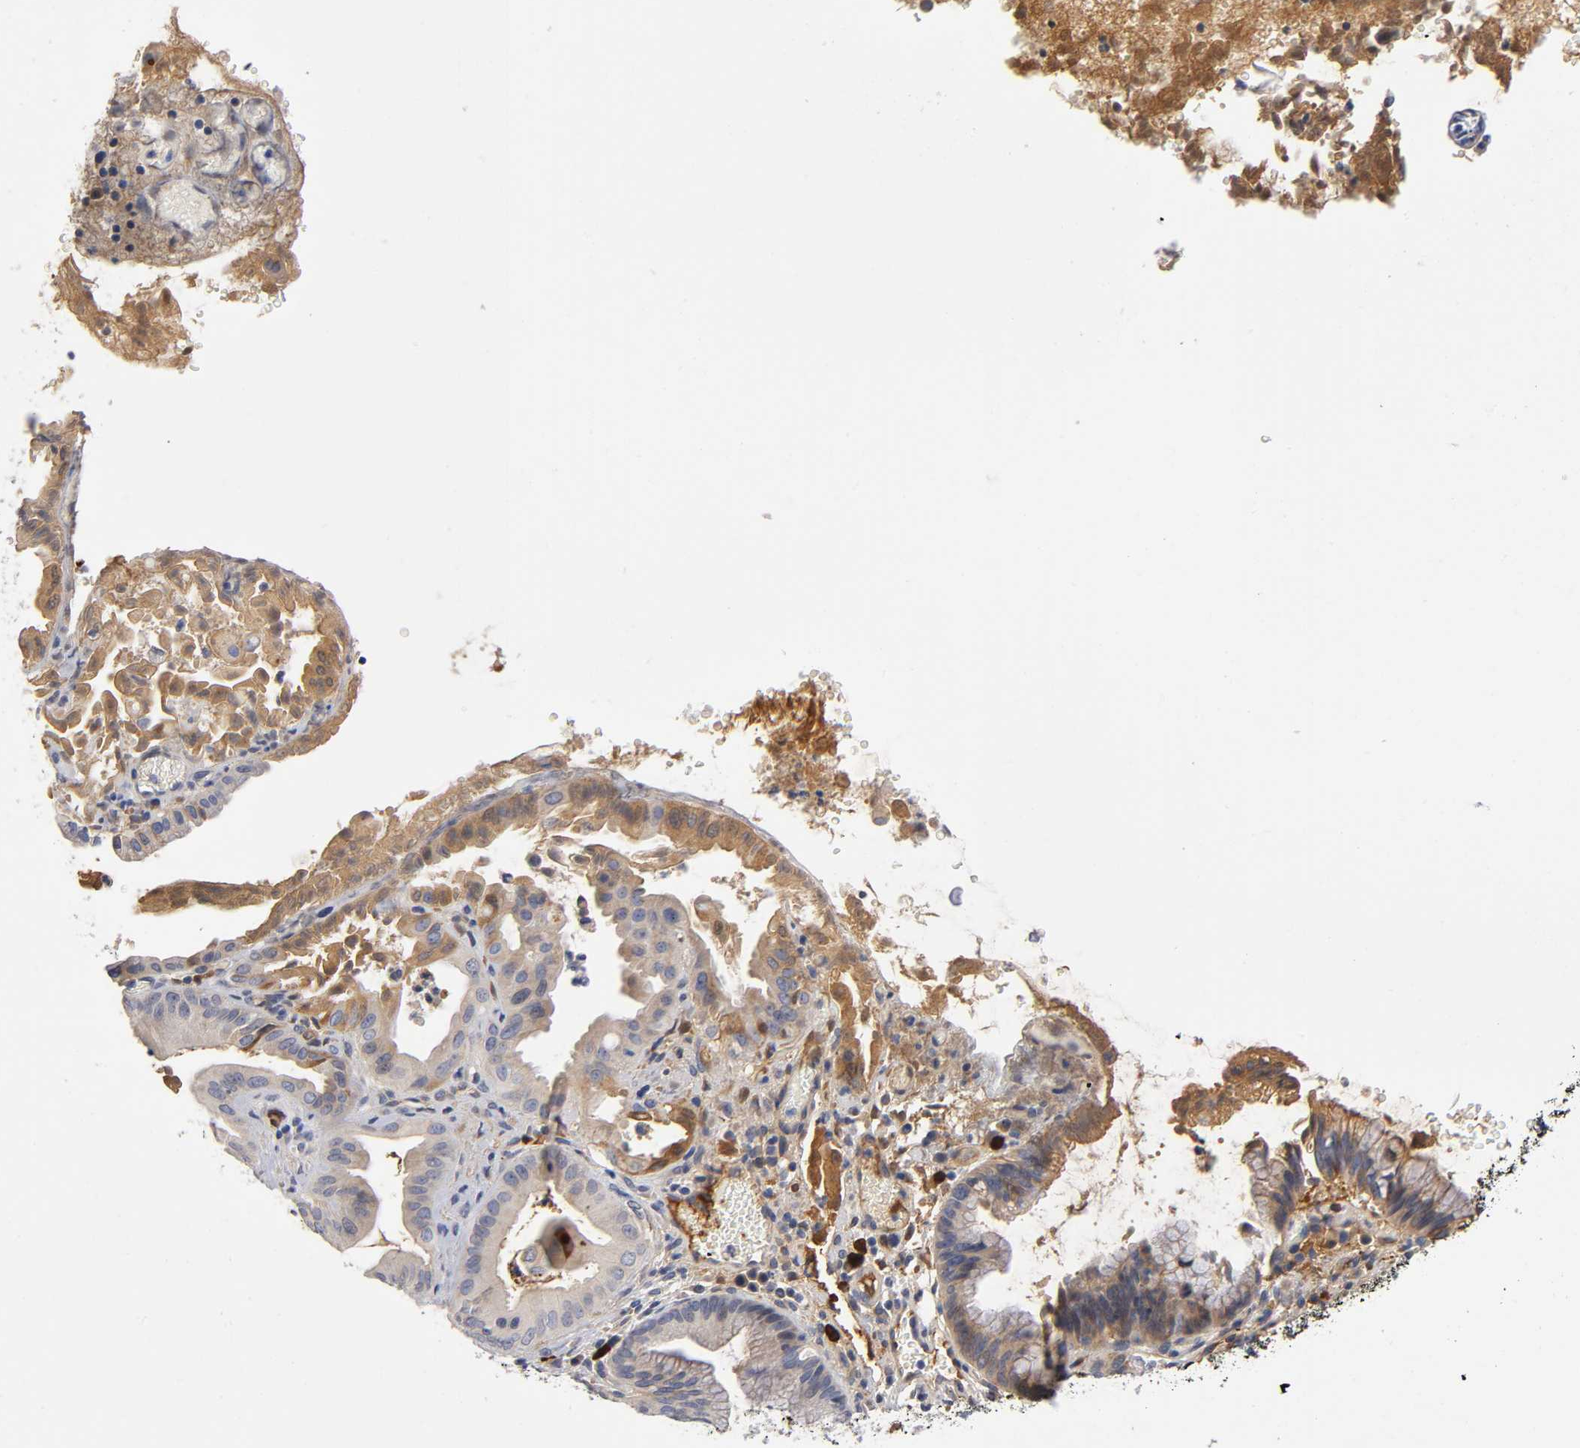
{"staining": {"intensity": "moderate", "quantity": ">75%", "location": "cytoplasmic/membranous"}, "tissue": "liver cancer", "cell_type": "Tumor cells", "image_type": "cancer", "snomed": [{"axis": "morphology", "description": "Cholangiocarcinoma"}, {"axis": "topography", "description": "Liver"}], "caption": "There is medium levels of moderate cytoplasmic/membranous expression in tumor cells of liver cholangiocarcinoma, as demonstrated by immunohistochemical staining (brown color).", "gene": "NOVA1", "patient": {"sex": "male", "age": 58}}